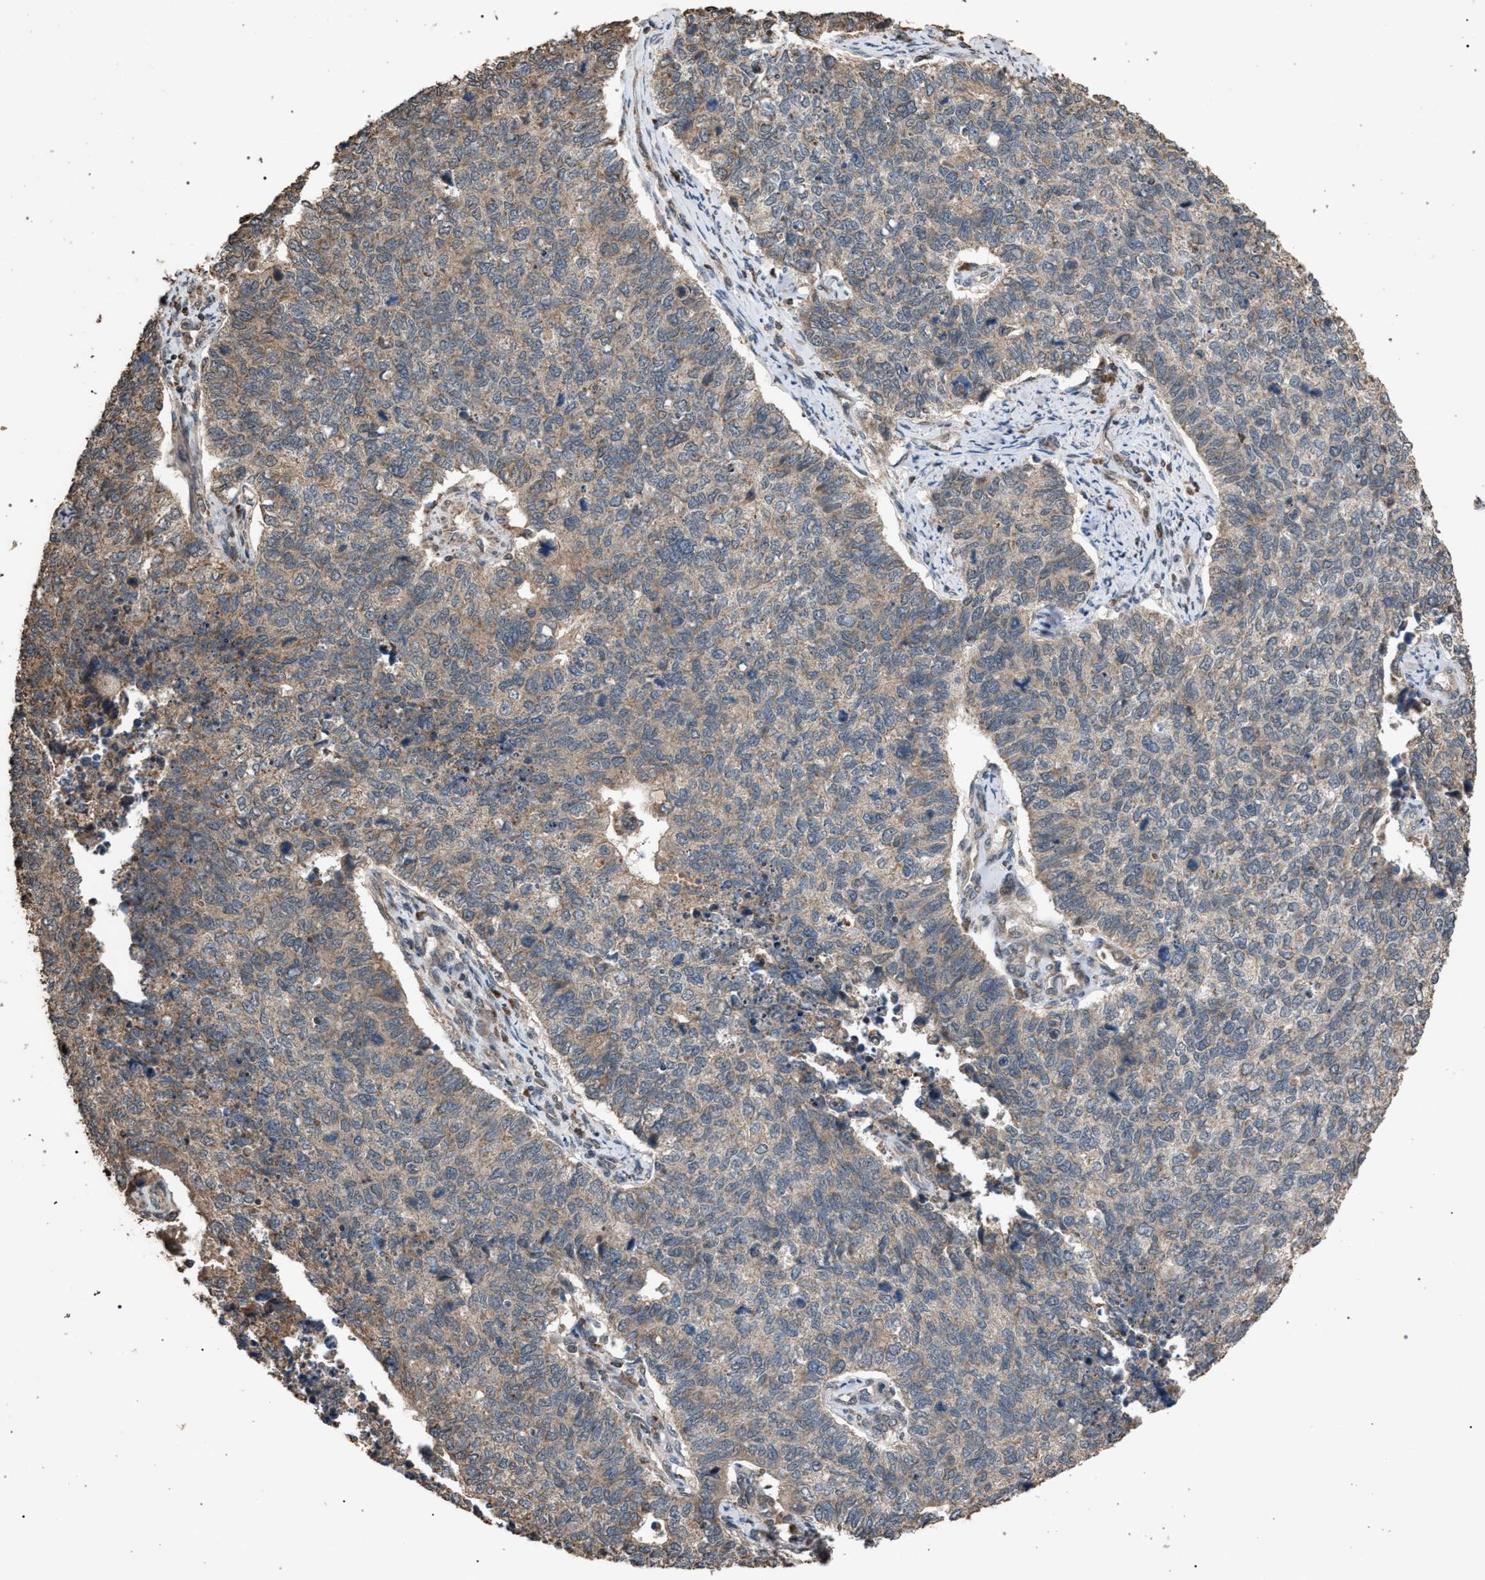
{"staining": {"intensity": "weak", "quantity": "25%-75%", "location": "cytoplasmic/membranous"}, "tissue": "cervical cancer", "cell_type": "Tumor cells", "image_type": "cancer", "snomed": [{"axis": "morphology", "description": "Squamous cell carcinoma, NOS"}, {"axis": "topography", "description": "Cervix"}], "caption": "A brown stain highlights weak cytoplasmic/membranous staining of a protein in human squamous cell carcinoma (cervical) tumor cells.", "gene": "NAA35", "patient": {"sex": "female", "age": 63}}